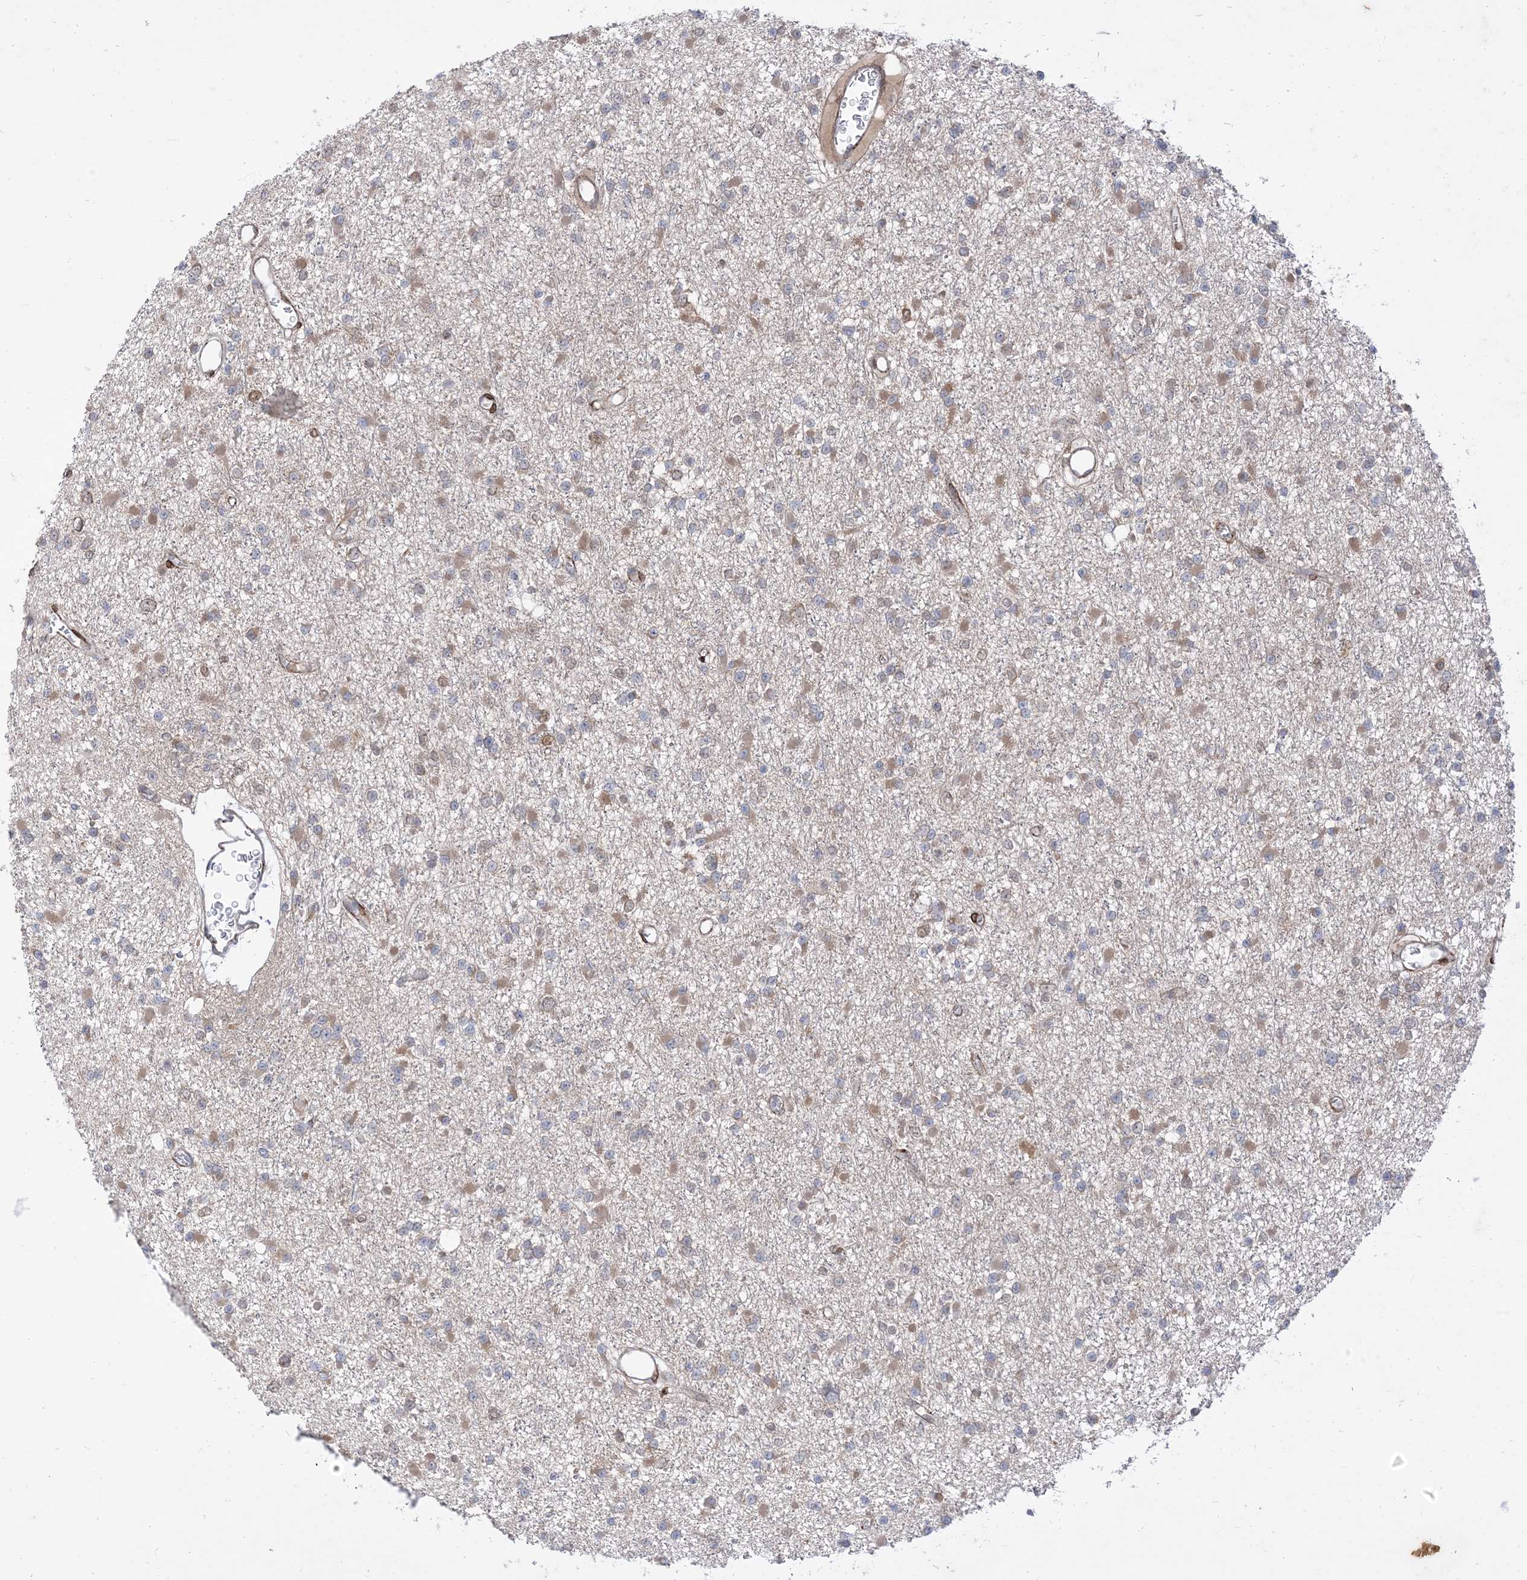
{"staining": {"intensity": "weak", "quantity": "<25%", "location": "cytoplasmic/membranous"}, "tissue": "glioma", "cell_type": "Tumor cells", "image_type": "cancer", "snomed": [{"axis": "morphology", "description": "Glioma, malignant, Low grade"}, {"axis": "topography", "description": "Brain"}], "caption": "Immunohistochemical staining of glioma shows no significant expression in tumor cells. Brightfield microscopy of immunohistochemistry (IHC) stained with DAB (brown) and hematoxylin (blue), captured at high magnification.", "gene": "RIN1", "patient": {"sex": "female", "age": 22}}